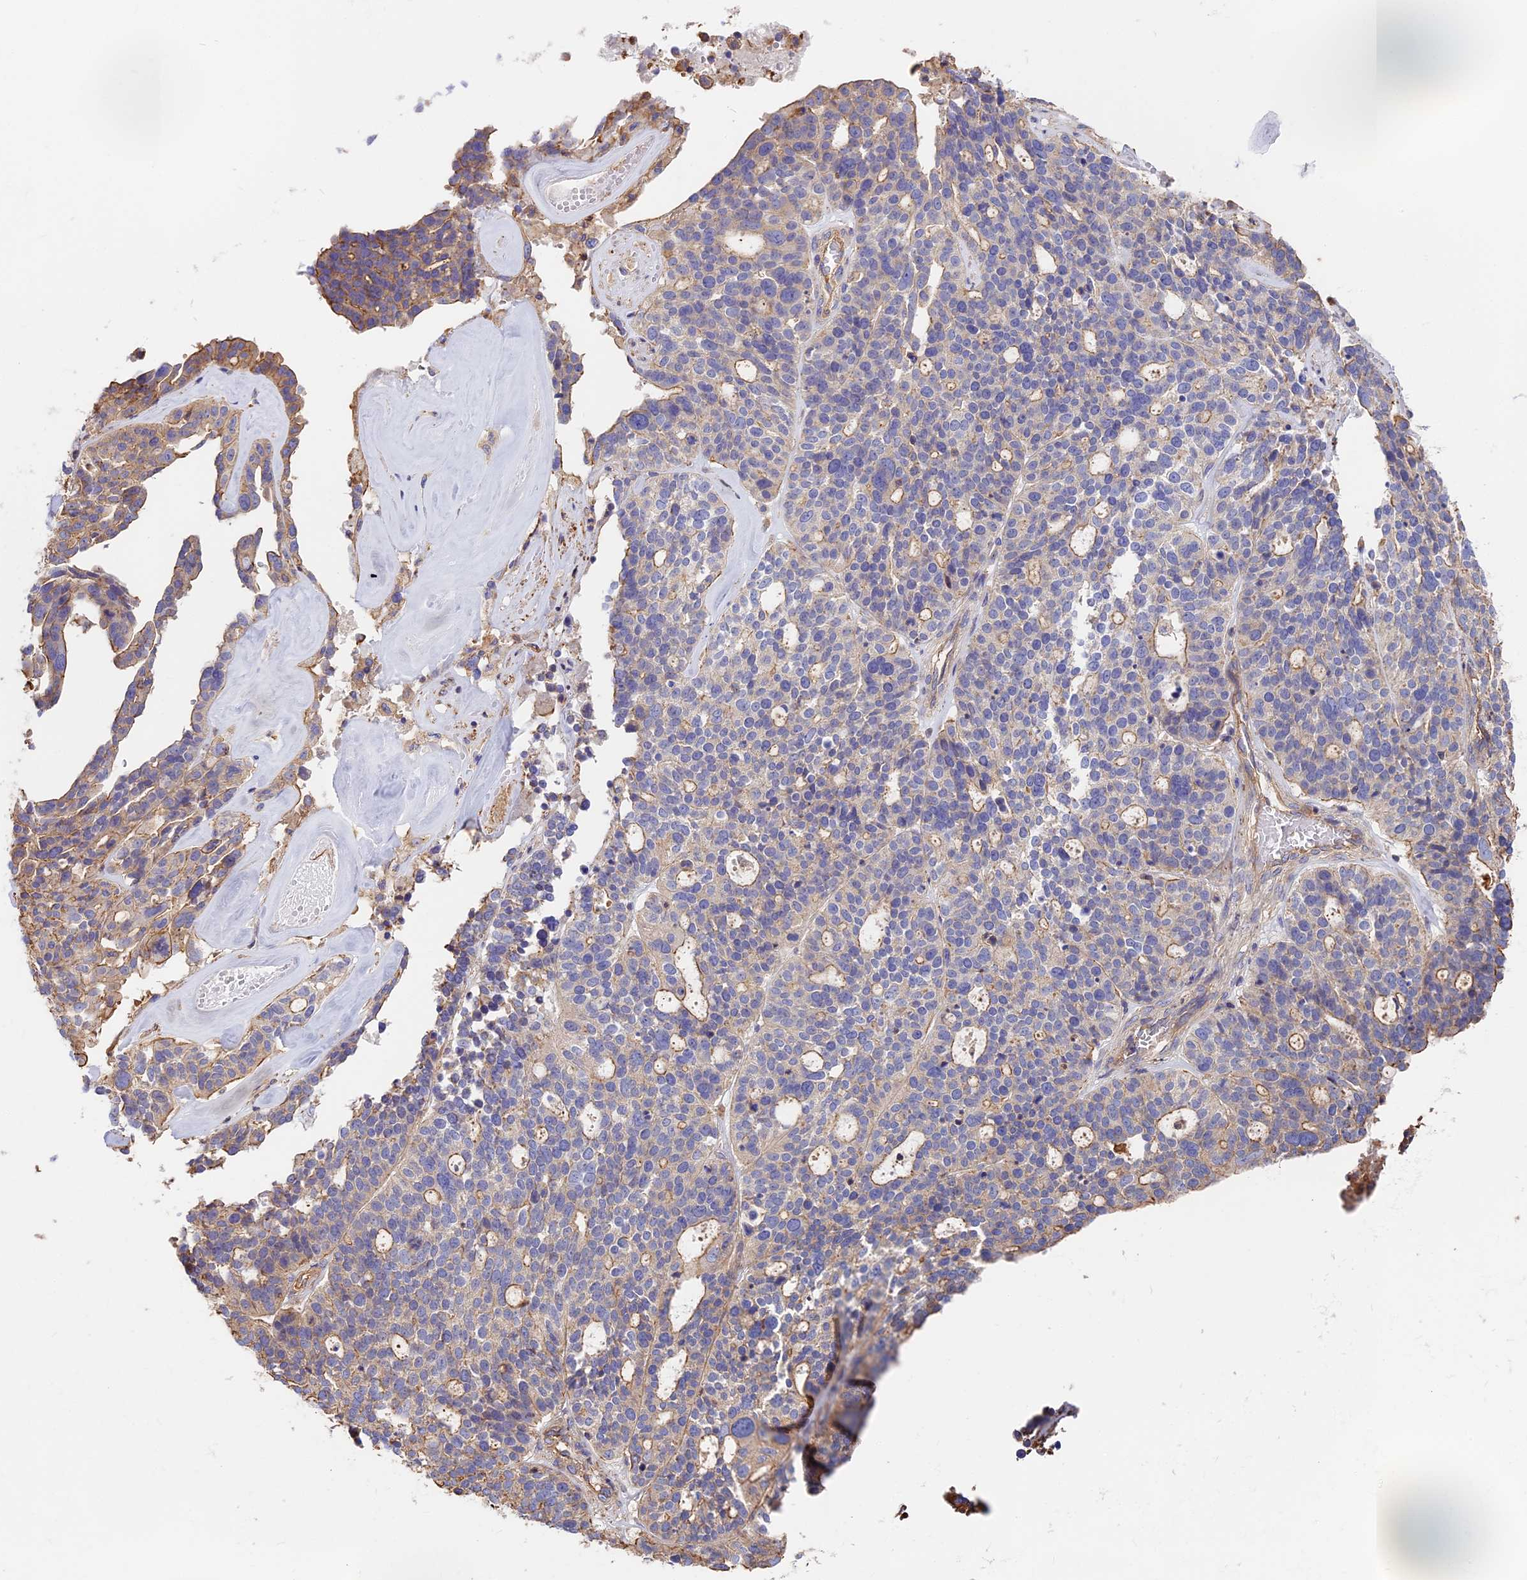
{"staining": {"intensity": "weak", "quantity": "<25%", "location": "cytoplasmic/membranous"}, "tissue": "ovarian cancer", "cell_type": "Tumor cells", "image_type": "cancer", "snomed": [{"axis": "morphology", "description": "Cystadenocarcinoma, serous, NOS"}, {"axis": "topography", "description": "Ovary"}], "caption": "Immunohistochemistry (IHC) of human ovarian cancer (serous cystadenocarcinoma) exhibits no expression in tumor cells.", "gene": "VPS18", "patient": {"sex": "female", "age": 59}}